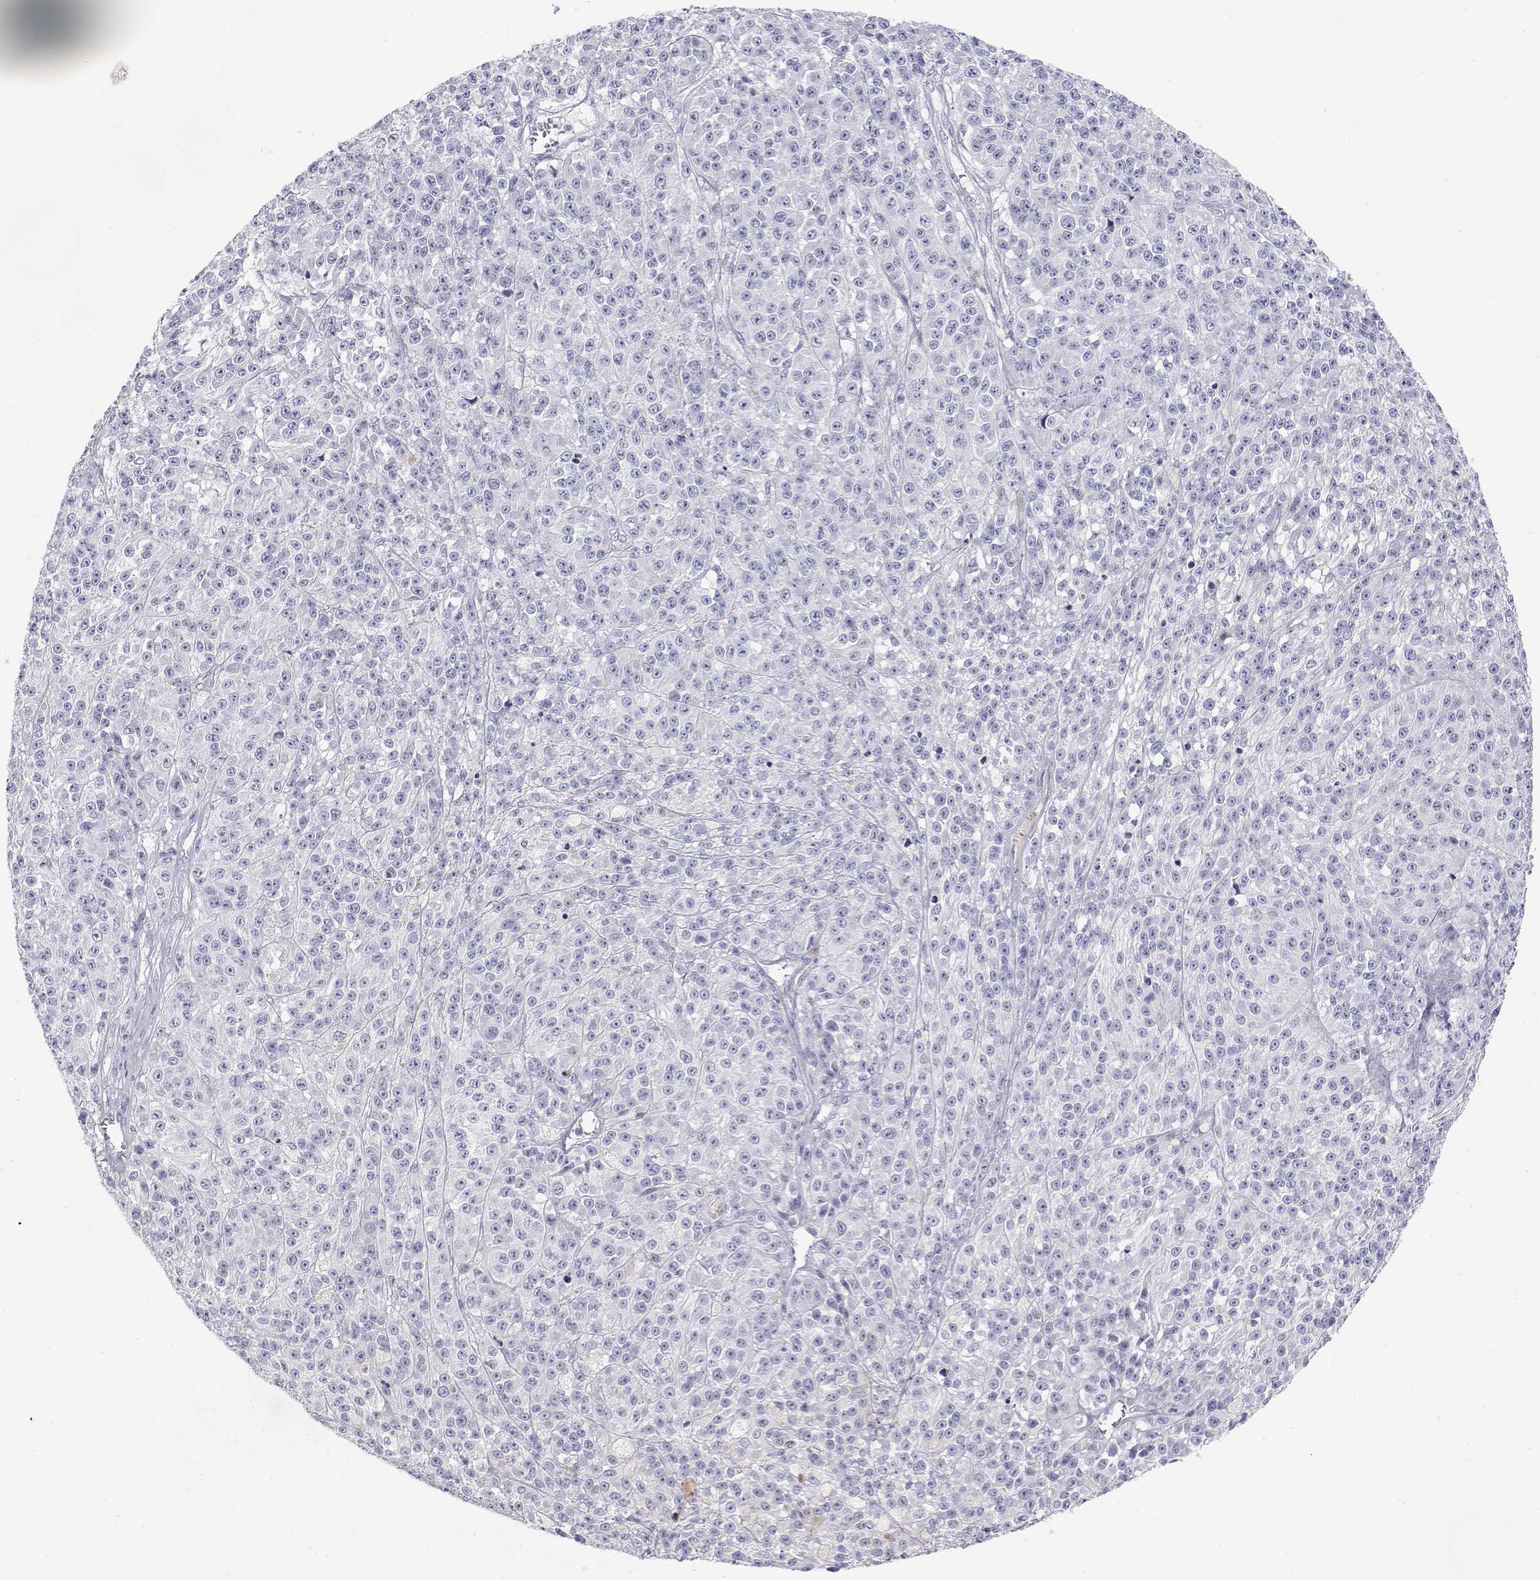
{"staining": {"intensity": "negative", "quantity": "none", "location": "none"}, "tissue": "melanoma", "cell_type": "Tumor cells", "image_type": "cancer", "snomed": [{"axis": "morphology", "description": "Malignant melanoma, NOS"}, {"axis": "topography", "description": "Skin"}], "caption": "Tumor cells are negative for protein expression in human malignant melanoma.", "gene": "MISP", "patient": {"sex": "female", "age": 58}}